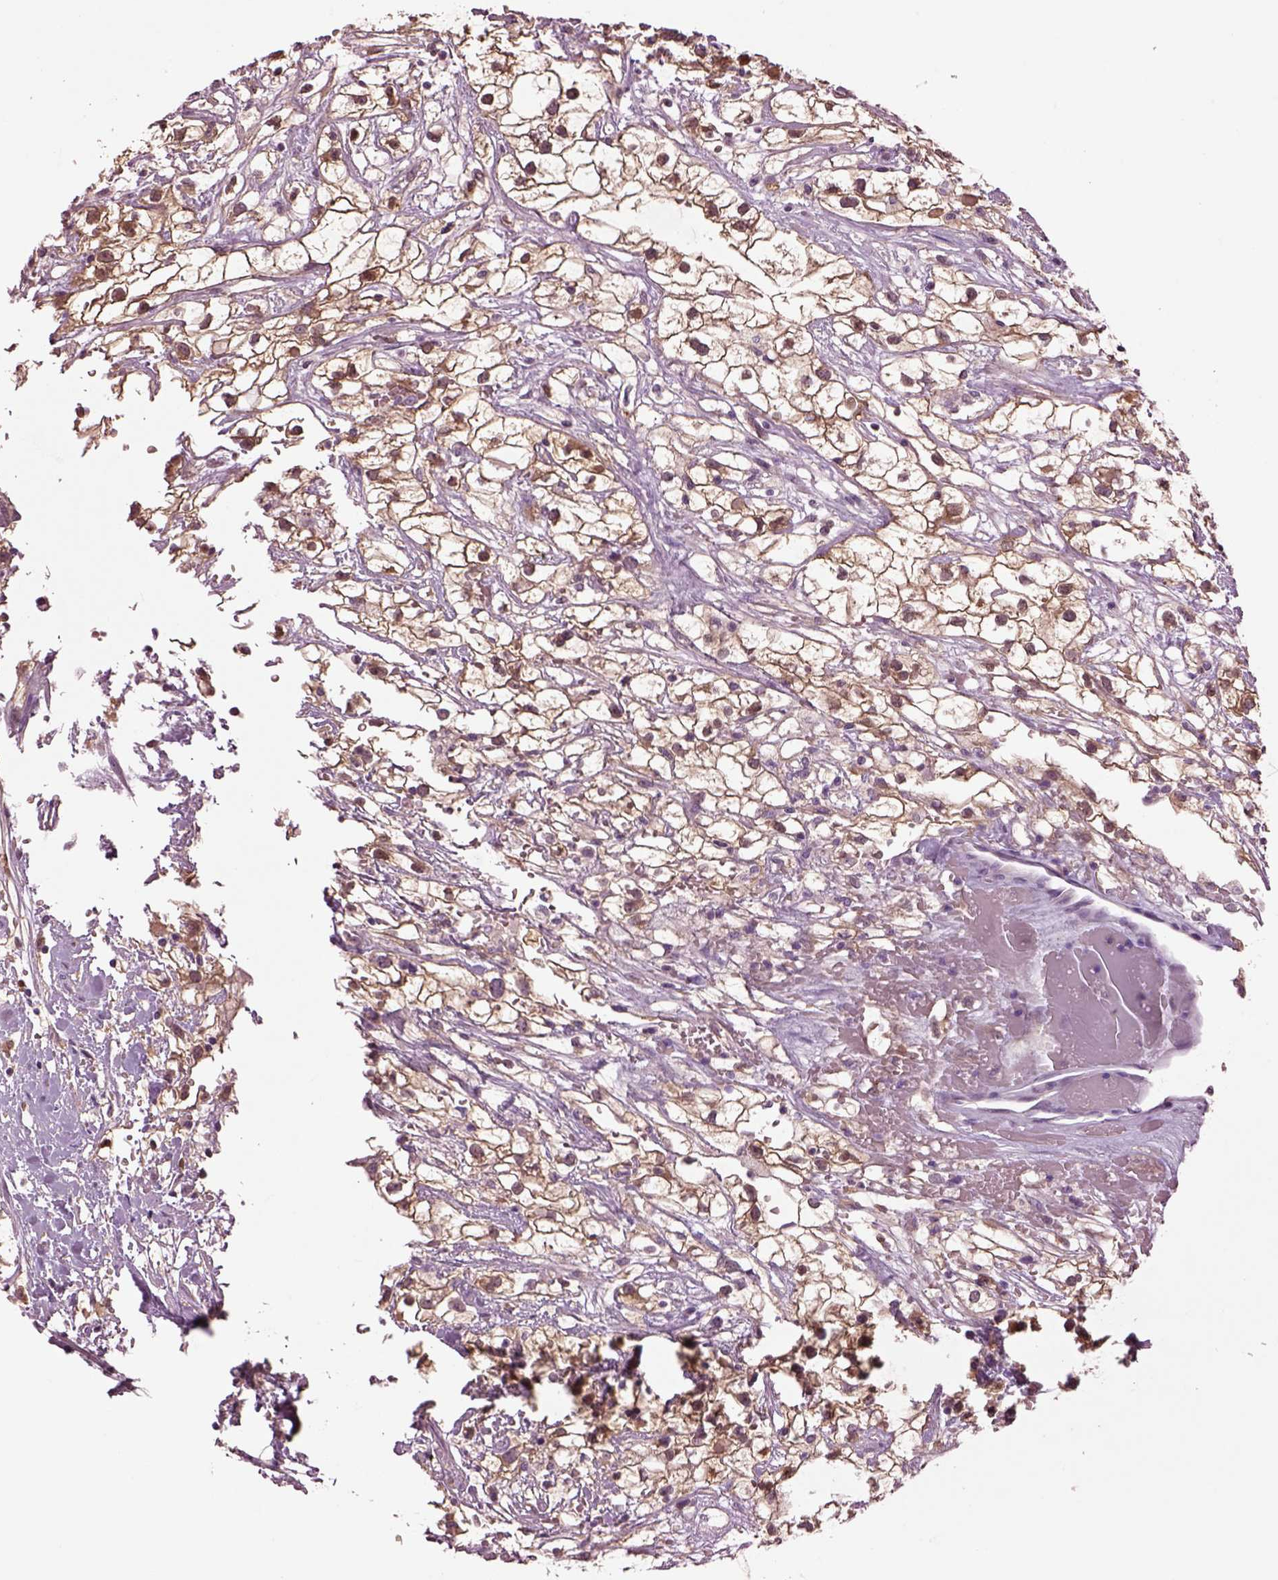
{"staining": {"intensity": "moderate", "quantity": ">75%", "location": "cytoplasmic/membranous,nuclear"}, "tissue": "renal cancer", "cell_type": "Tumor cells", "image_type": "cancer", "snomed": [{"axis": "morphology", "description": "Adenocarcinoma, NOS"}, {"axis": "topography", "description": "Kidney"}], "caption": "Renal adenocarcinoma tissue displays moderate cytoplasmic/membranous and nuclear staining in approximately >75% of tumor cells, visualized by immunohistochemistry. (brown staining indicates protein expression, while blue staining denotes nuclei).", "gene": "CLPSL1", "patient": {"sex": "male", "age": 59}}